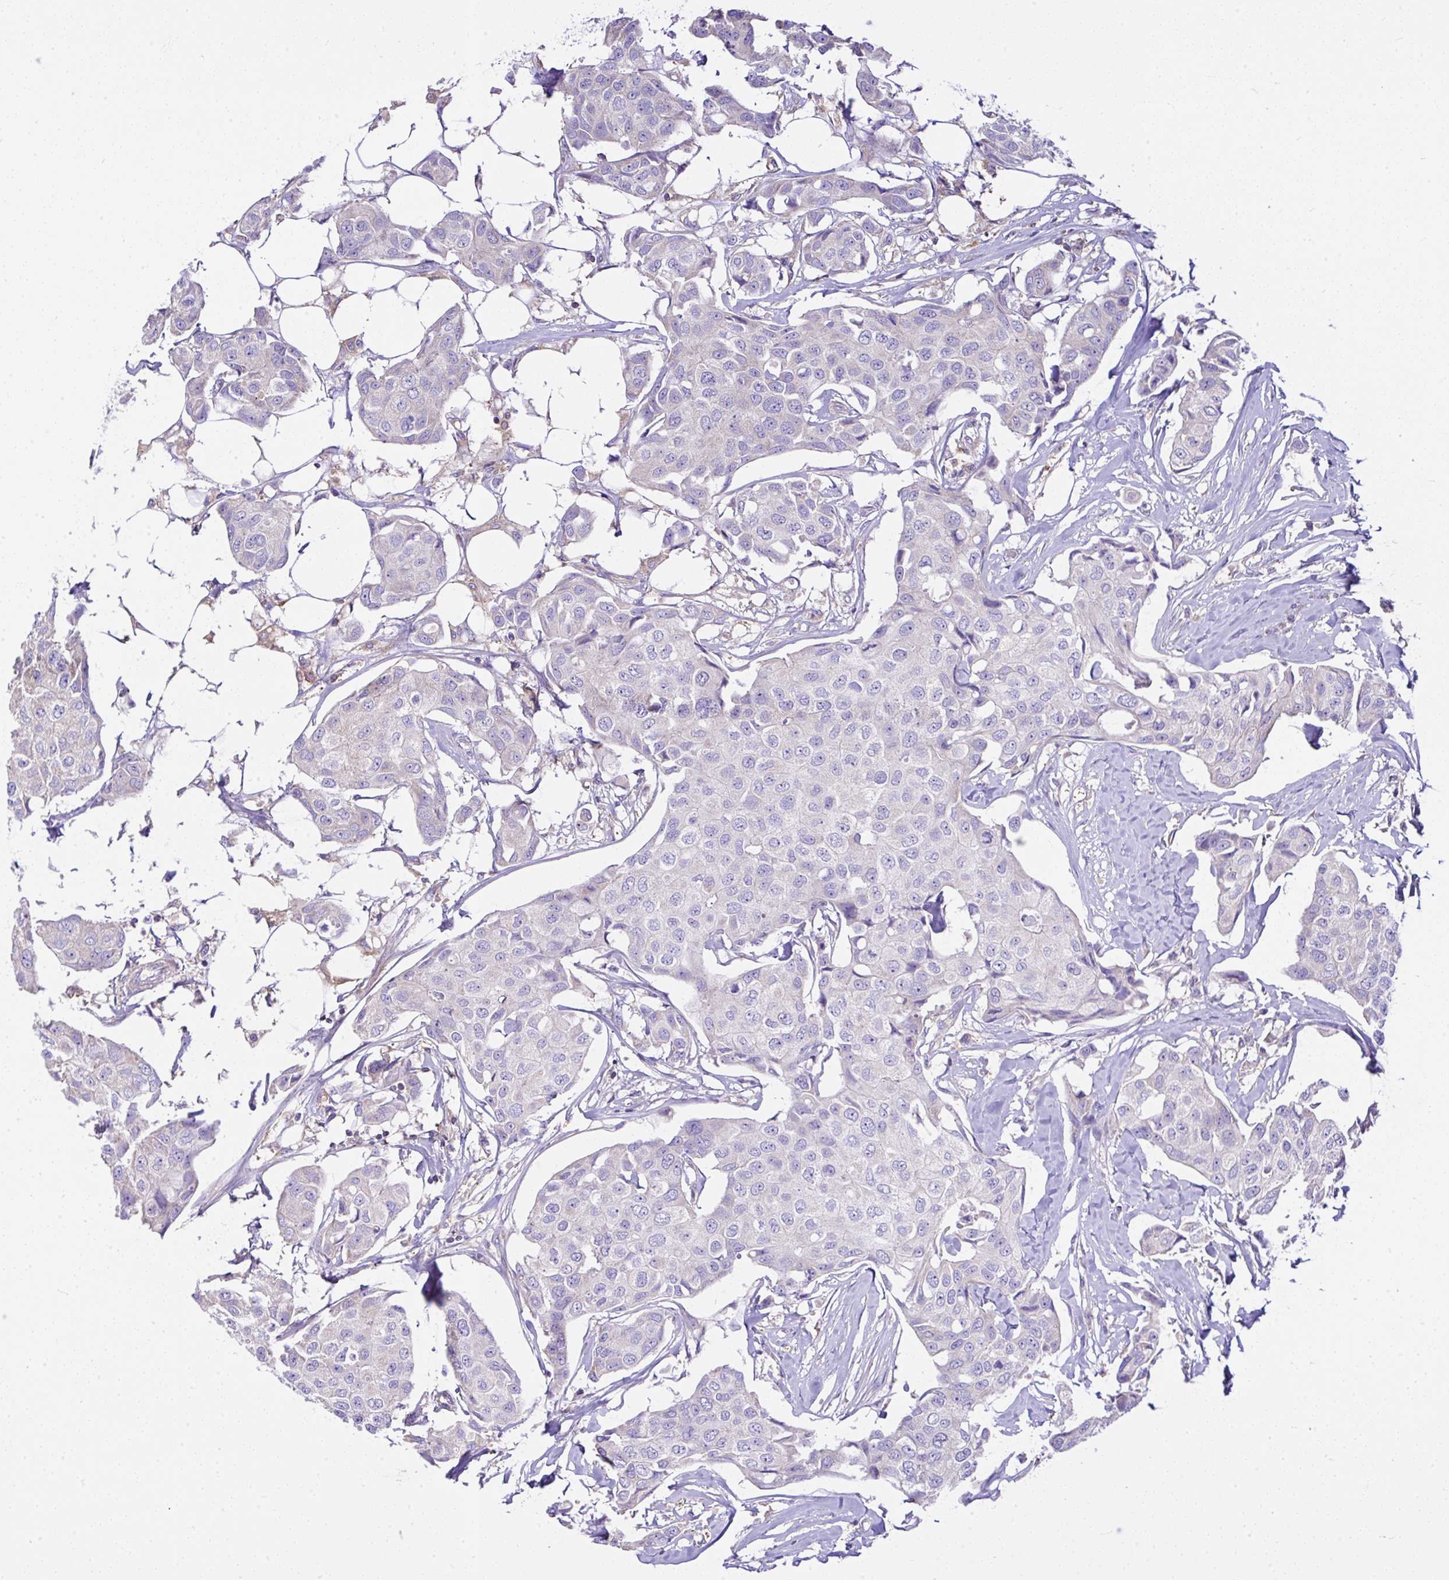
{"staining": {"intensity": "negative", "quantity": "none", "location": "none"}, "tissue": "breast cancer", "cell_type": "Tumor cells", "image_type": "cancer", "snomed": [{"axis": "morphology", "description": "Duct carcinoma"}, {"axis": "topography", "description": "Breast"}, {"axis": "topography", "description": "Lymph node"}], "caption": "Tumor cells show no significant protein staining in breast infiltrating ductal carcinoma. (DAB immunohistochemistry (IHC) visualized using brightfield microscopy, high magnification).", "gene": "CCDC142", "patient": {"sex": "female", "age": 80}}